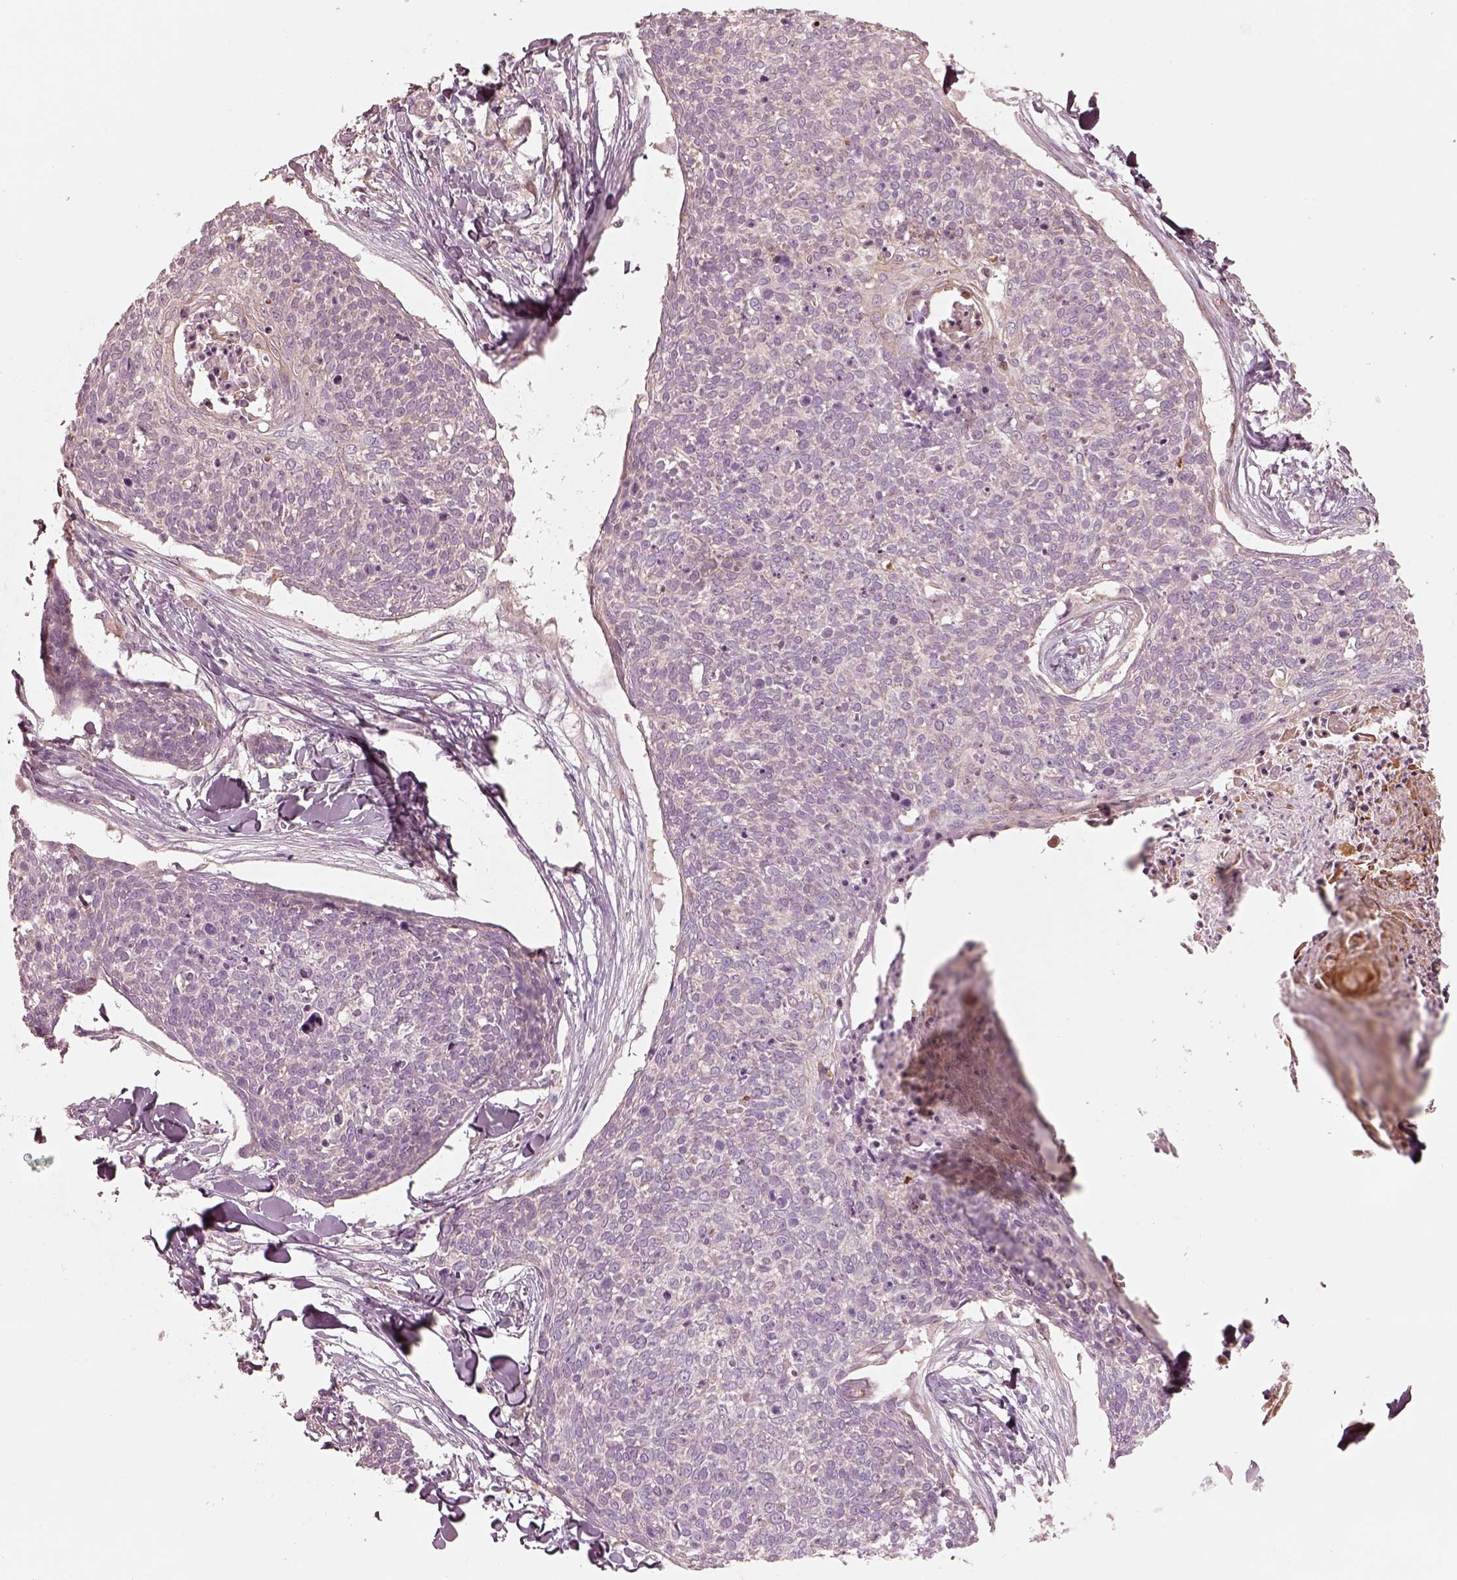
{"staining": {"intensity": "negative", "quantity": "none", "location": "none"}, "tissue": "skin cancer", "cell_type": "Tumor cells", "image_type": "cancer", "snomed": [{"axis": "morphology", "description": "Squamous cell carcinoma, NOS"}, {"axis": "topography", "description": "Skin"}, {"axis": "topography", "description": "Vulva"}], "caption": "This is a photomicrograph of immunohistochemistry staining of squamous cell carcinoma (skin), which shows no expression in tumor cells.", "gene": "RAB3C", "patient": {"sex": "female", "age": 75}}